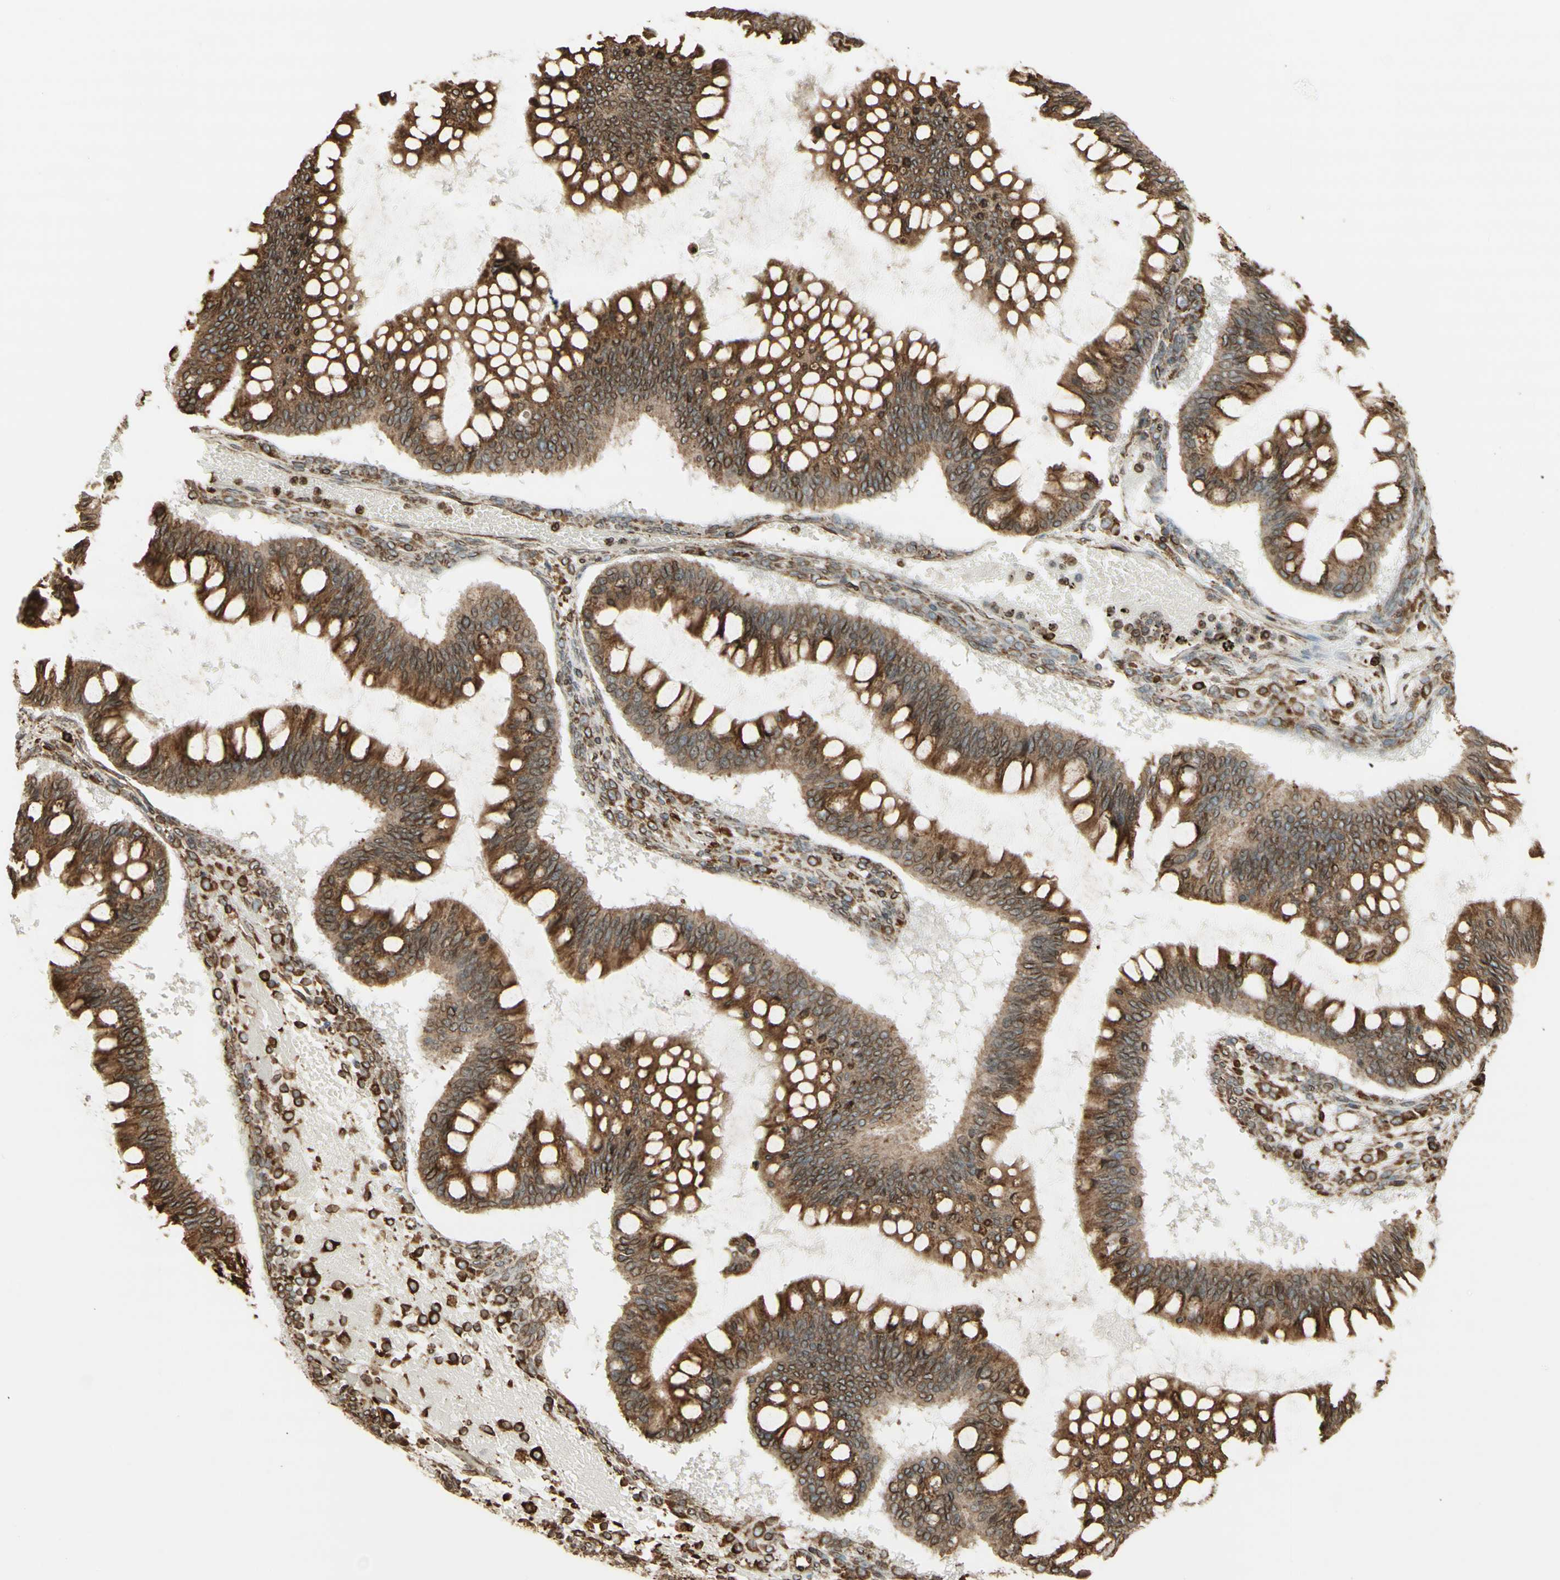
{"staining": {"intensity": "moderate", "quantity": ">75%", "location": "cytoplasmic/membranous"}, "tissue": "ovarian cancer", "cell_type": "Tumor cells", "image_type": "cancer", "snomed": [{"axis": "morphology", "description": "Cystadenocarcinoma, mucinous, NOS"}, {"axis": "topography", "description": "Ovary"}], "caption": "Moderate cytoplasmic/membranous protein expression is seen in approximately >75% of tumor cells in ovarian cancer (mucinous cystadenocarcinoma).", "gene": "CANX", "patient": {"sex": "female", "age": 73}}